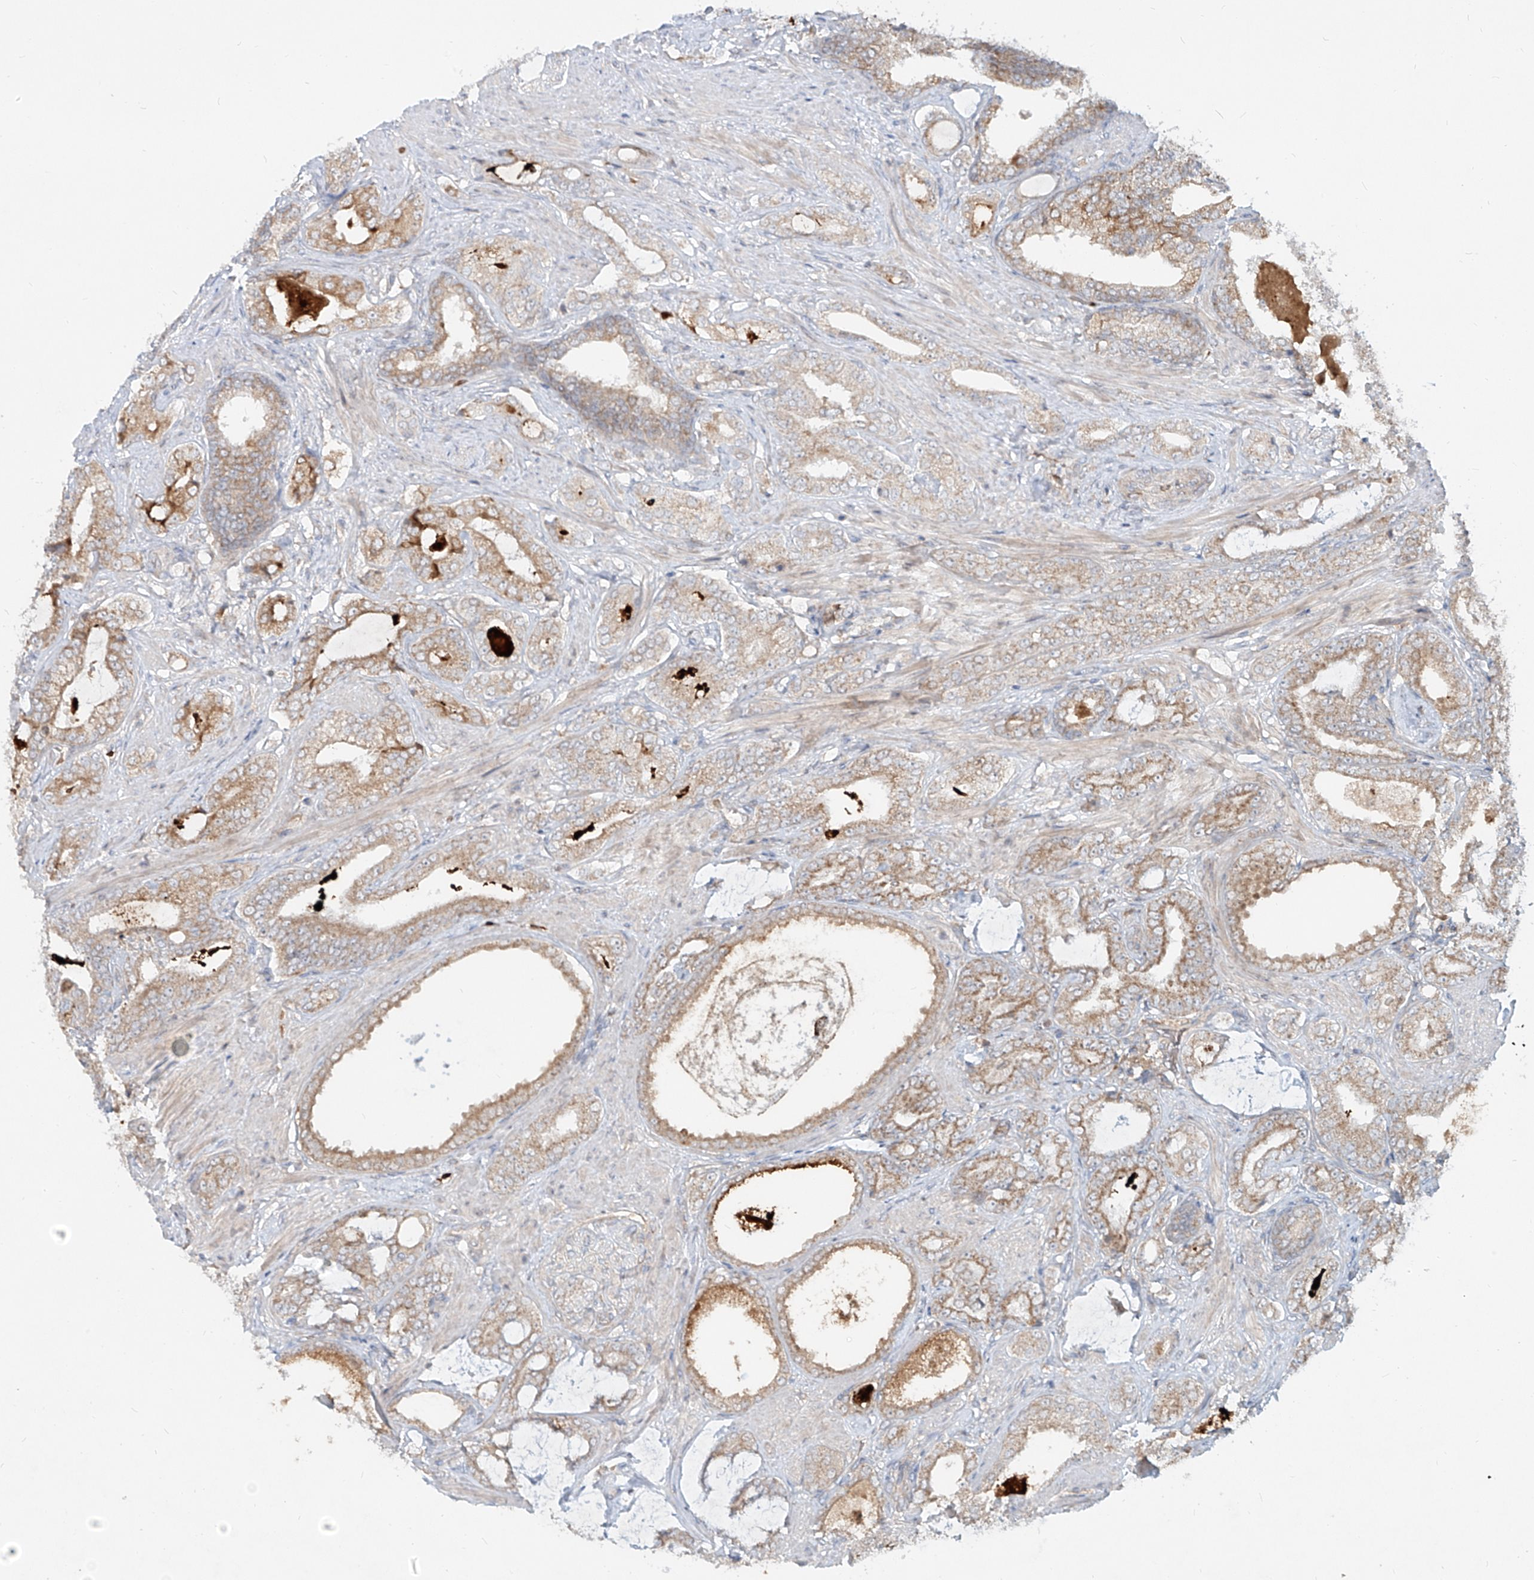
{"staining": {"intensity": "weak", "quantity": ">75%", "location": "cytoplasmic/membranous"}, "tissue": "prostate cancer", "cell_type": "Tumor cells", "image_type": "cancer", "snomed": [{"axis": "morphology", "description": "Adenocarcinoma, Low grade"}, {"axis": "topography", "description": "Prostate"}], "caption": "Protein expression analysis of human prostate low-grade adenocarcinoma reveals weak cytoplasmic/membranous expression in about >75% of tumor cells.", "gene": "FGD2", "patient": {"sex": "male", "age": 71}}